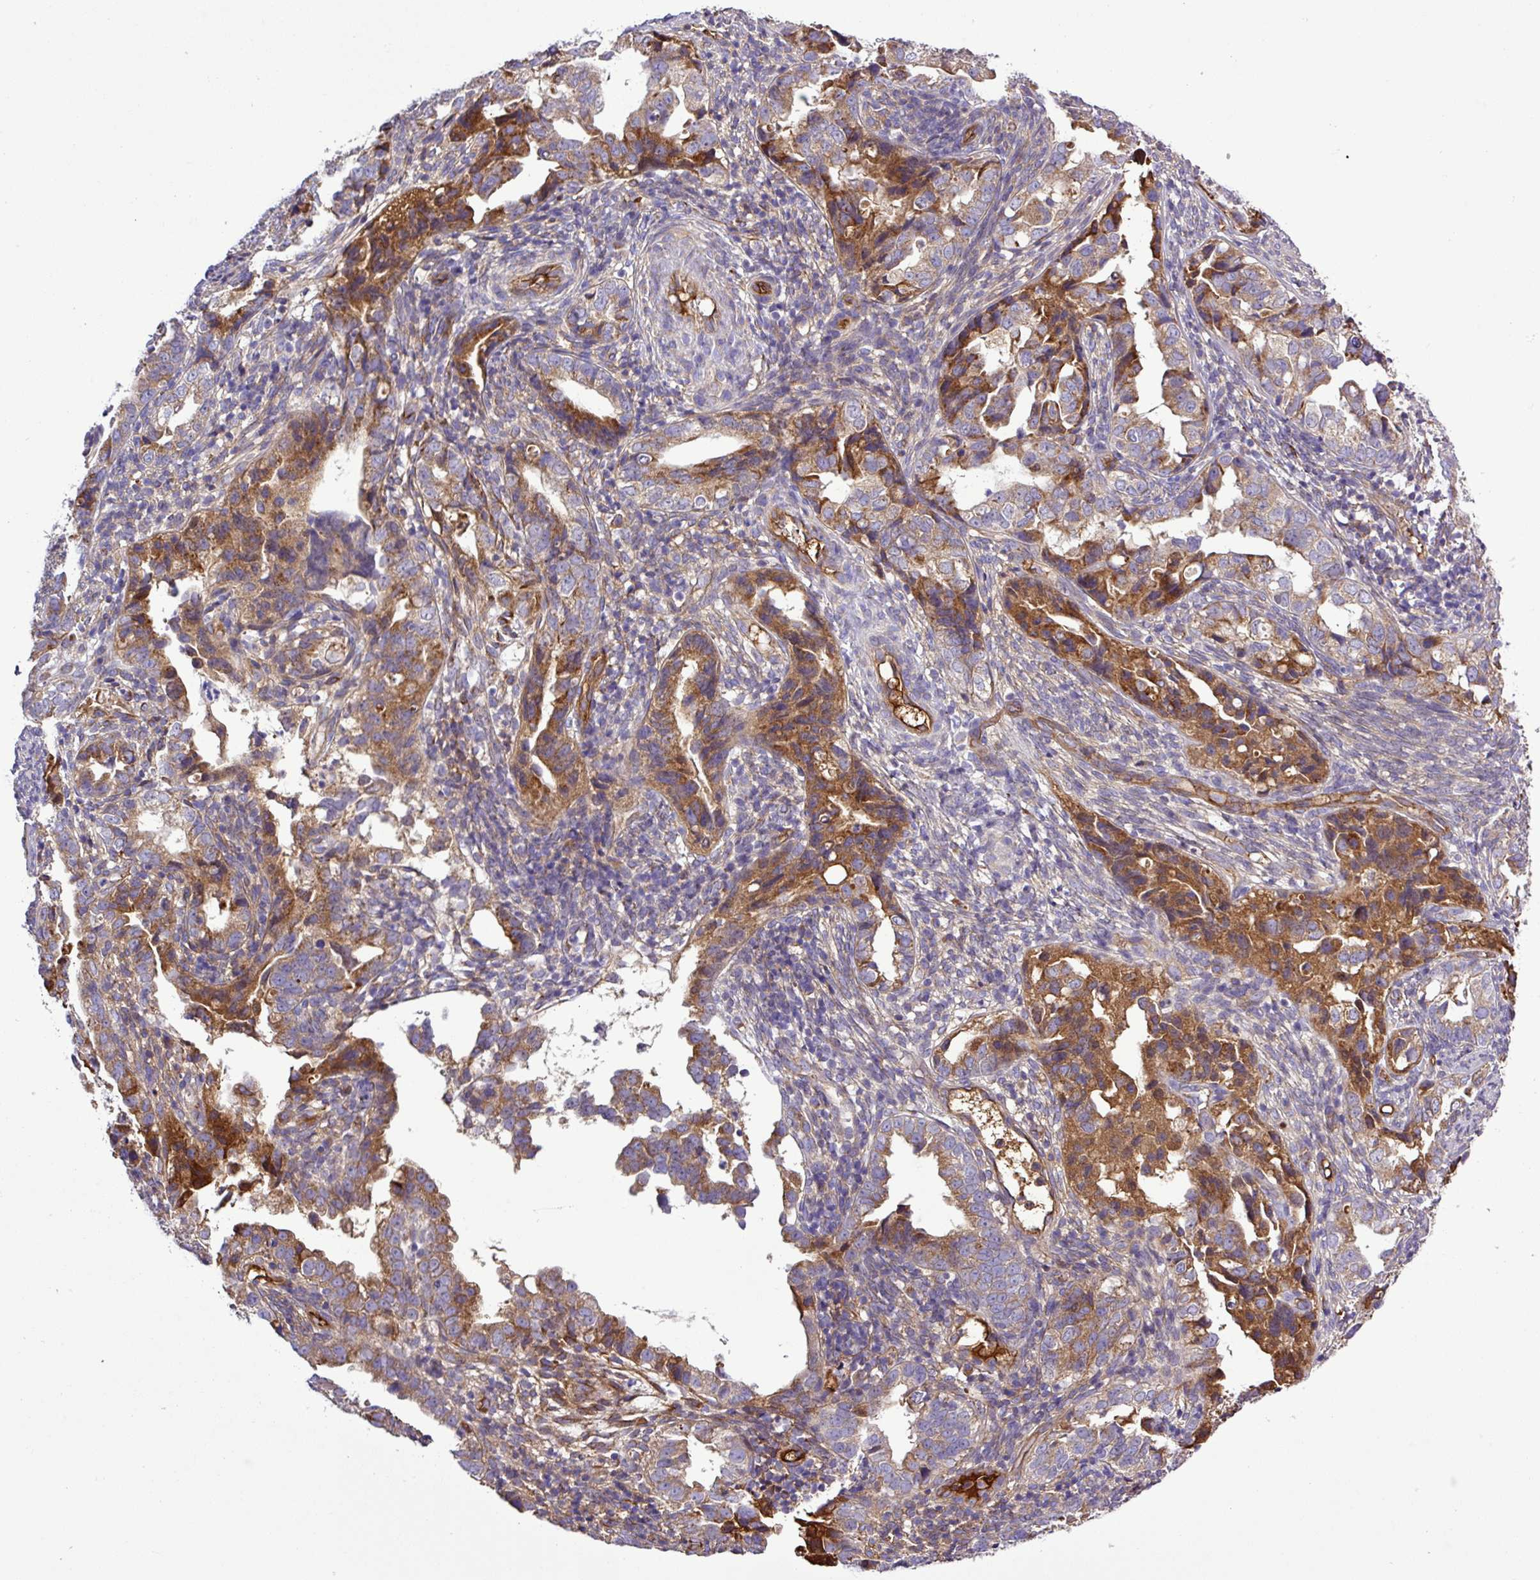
{"staining": {"intensity": "moderate", "quantity": ">75%", "location": "cytoplasmic/membranous"}, "tissue": "endometrial cancer", "cell_type": "Tumor cells", "image_type": "cancer", "snomed": [{"axis": "morphology", "description": "Adenocarcinoma, NOS"}, {"axis": "topography", "description": "Endometrium"}], "caption": "Immunohistochemistry (IHC) of human endometrial cancer shows medium levels of moderate cytoplasmic/membranous staining in approximately >75% of tumor cells.", "gene": "CWH43", "patient": {"sex": "female", "age": 57}}